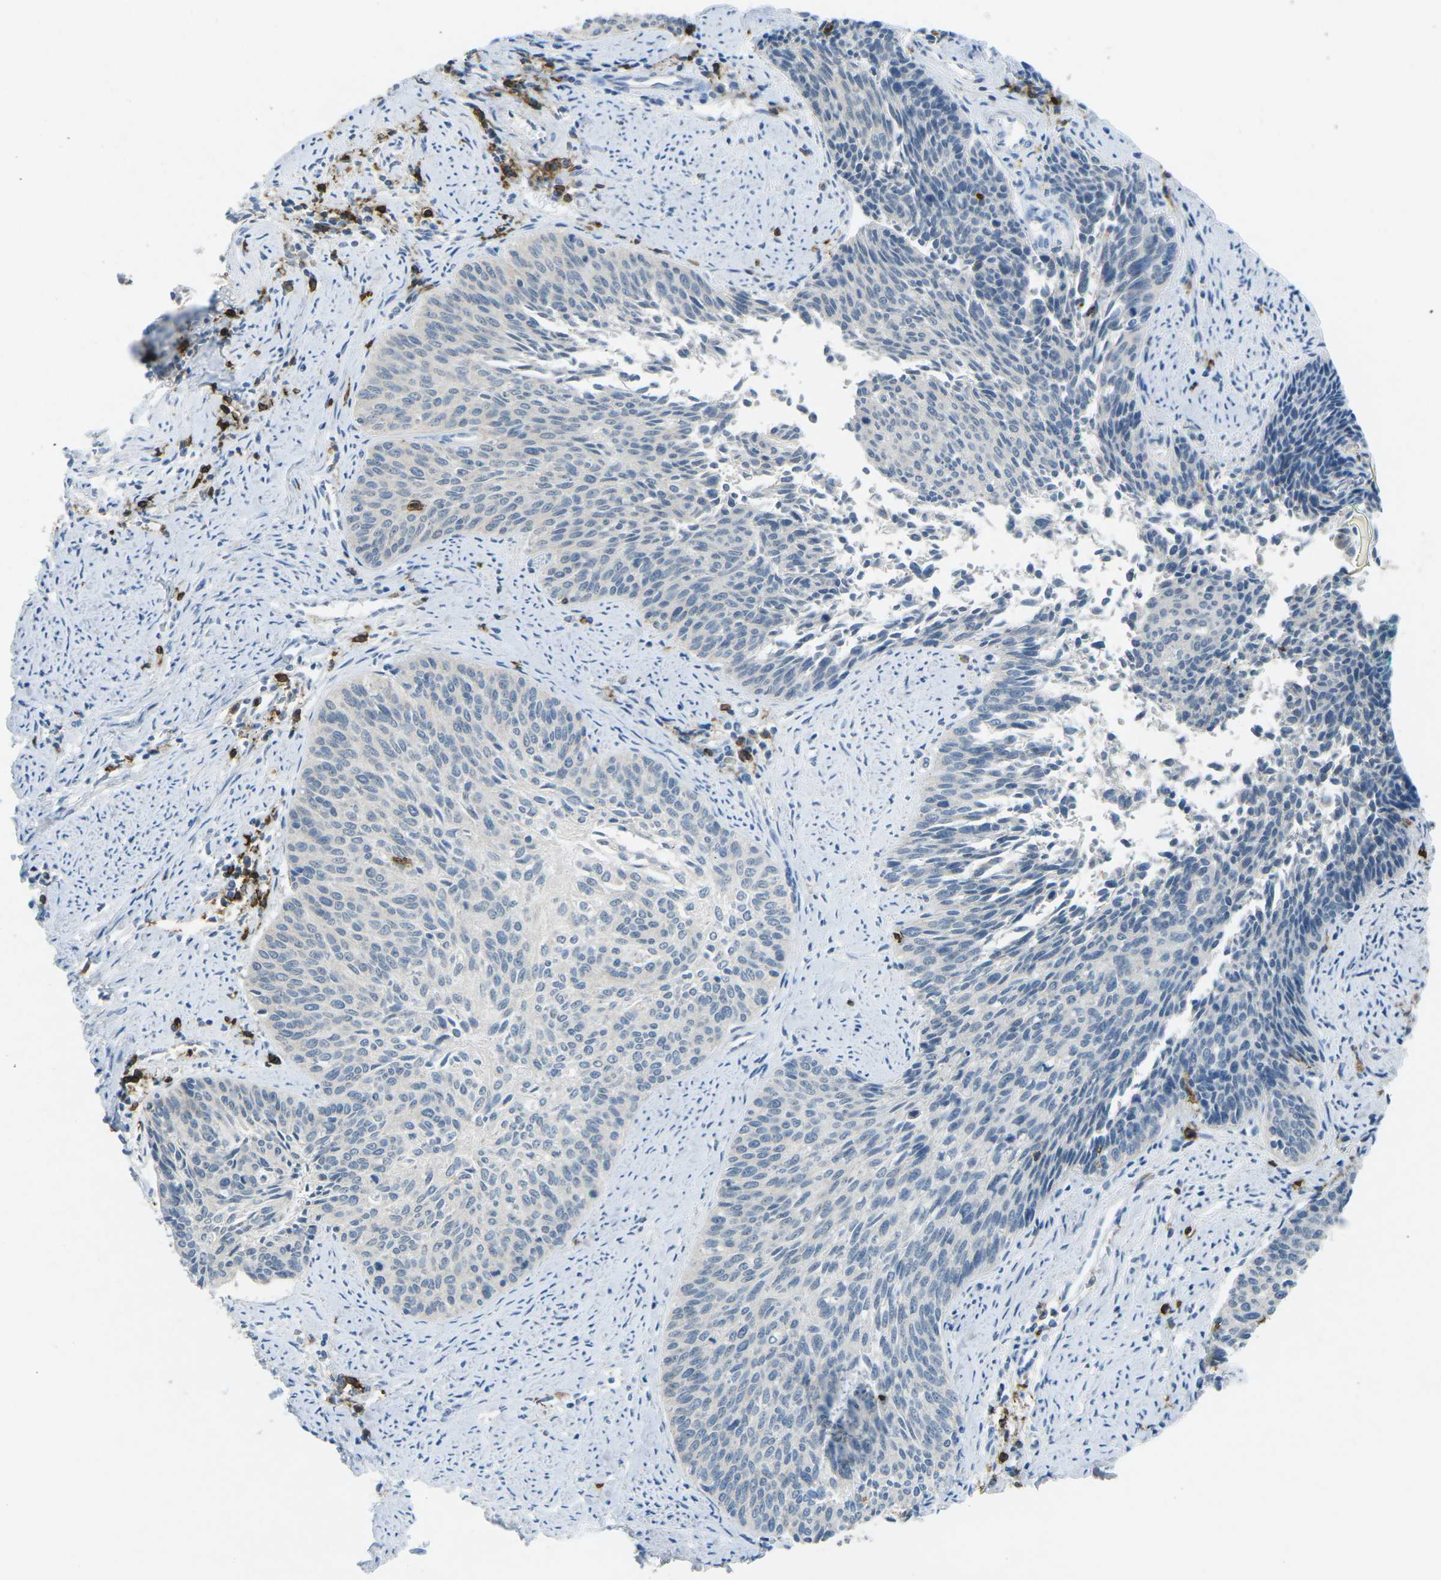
{"staining": {"intensity": "negative", "quantity": "none", "location": "none"}, "tissue": "cervical cancer", "cell_type": "Tumor cells", "image_type": "cancer", "snomed": [{"axis": "morphology", "description": "Squamous cell carcinoma, NOS"}, {"axis": "topography", "description": "Cervix"}], "caption": "This is a photomicrograph of immunohistochemistry staining of cervical cancer, which shows no staining in tumor cells. (DAB (3,3'-diaminobenzidine) IHC visualized using brightfield microscopy, high magnification).", "gene": "CD19", "patient": {"sex": "female", "age": 55}}